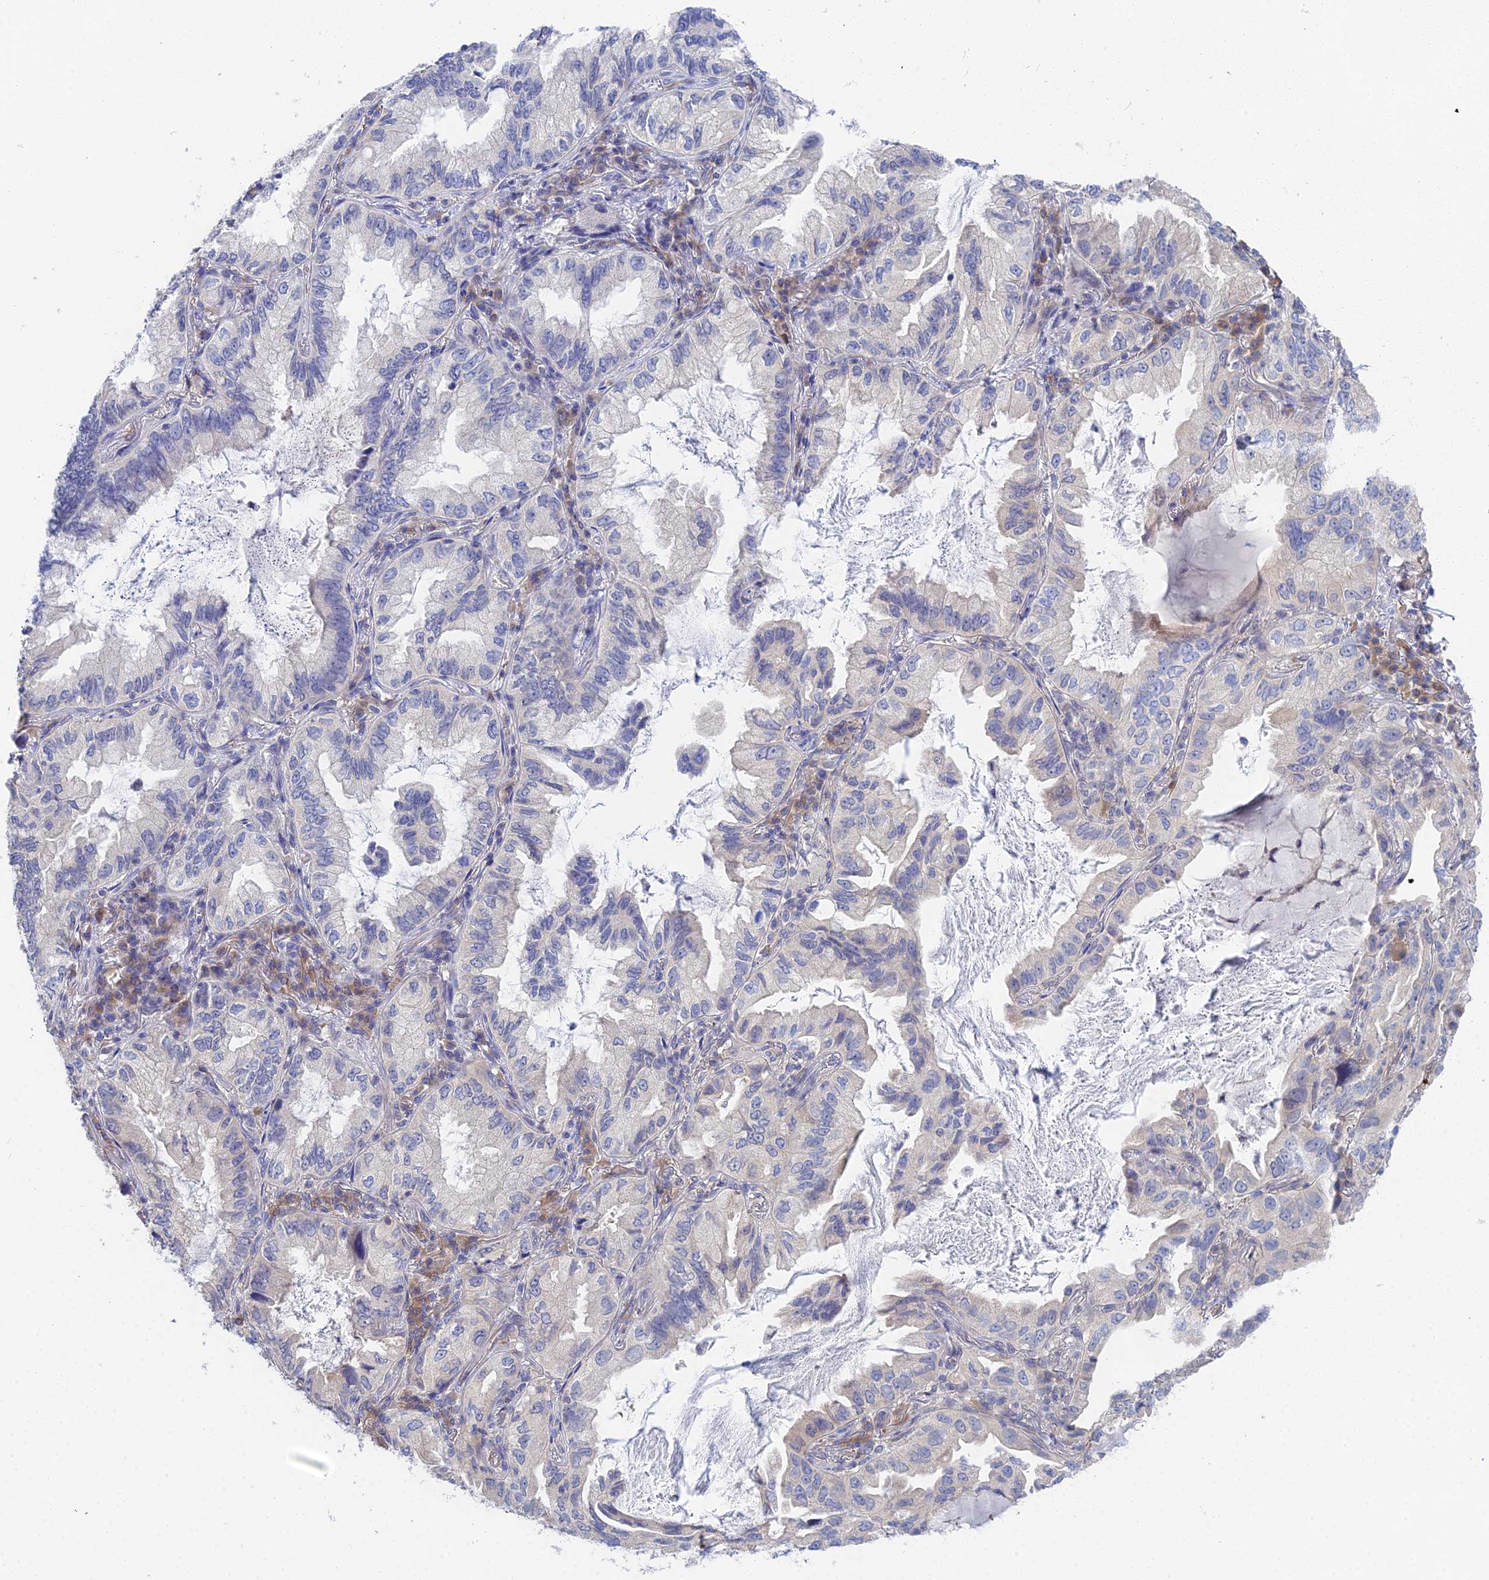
{"staining": {"intensity": "negative", "quantity": "none", "location": "none"}, "tissue": "lung cancer", "cell_type": "Tumor cells", "image_type": "cancer", "snomed": [{"axis": "morphology", "description": "Adenocarcinoma, NOS"}, {"axis": "topography", "description": "Lung"}], "caption": "This is an immunohistochemistry photomicrograph of lung cancer (adenocarcinoma). There is no staining in tumor cells.", "gene": "DNAH14", "patient": {"sex": "female", "age": 69}}